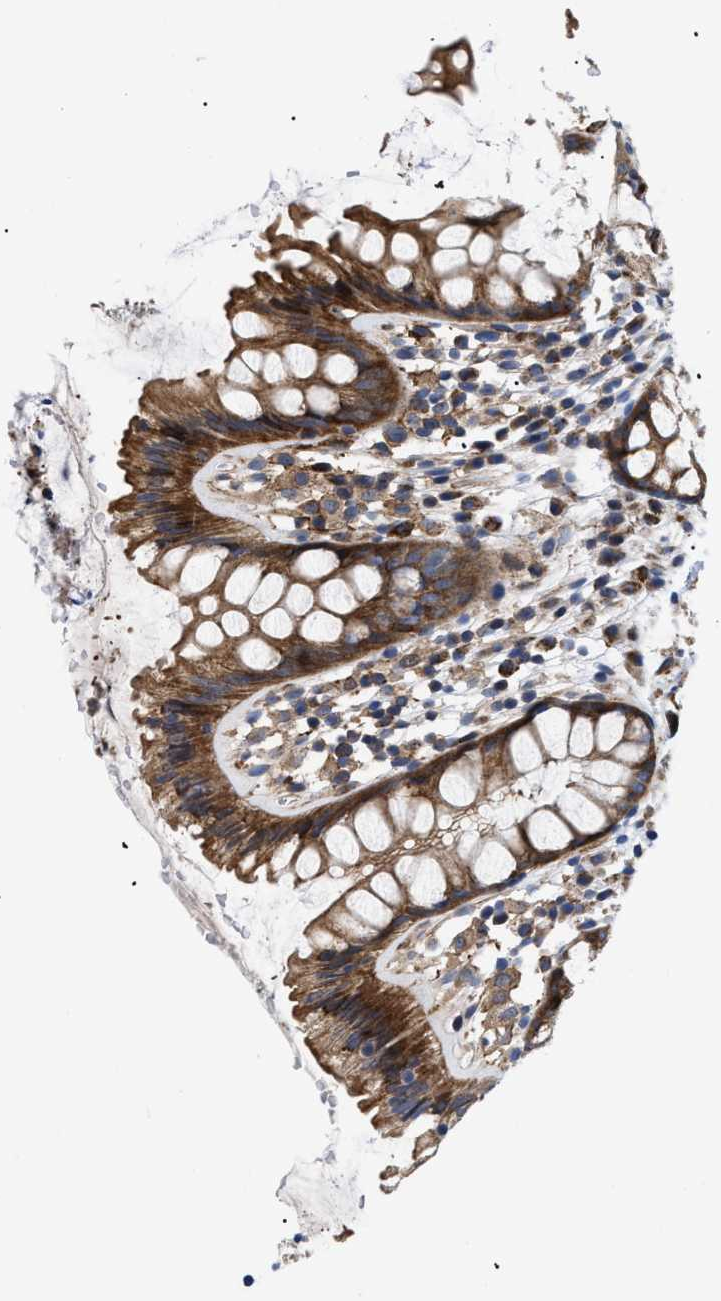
{"staining": {"intensity": "strong", "quantity": ">75%", "location": "cytoplasmic/membranous"}, "tissue": "colon", "cell_type": "Endothelial cells", "image_type": "normal", "snomed": [{"axis": "morphology", "description": "Normal tissue, NOS"}, {"axis": "topography", "description": "Colon"}], "caption": "A histopathology image of human colon stained for a protein shows strong cytoplasmic/membranous brown staining in endothelial cells. The protein is stained brown, and the nuclei are stained in blue (DAB (3,3'-diaminobenzidine) IHC with brightfield microscopy, high magnification).", "gene": "SPAST", "patient": {"sex": "female", "age": 56}}